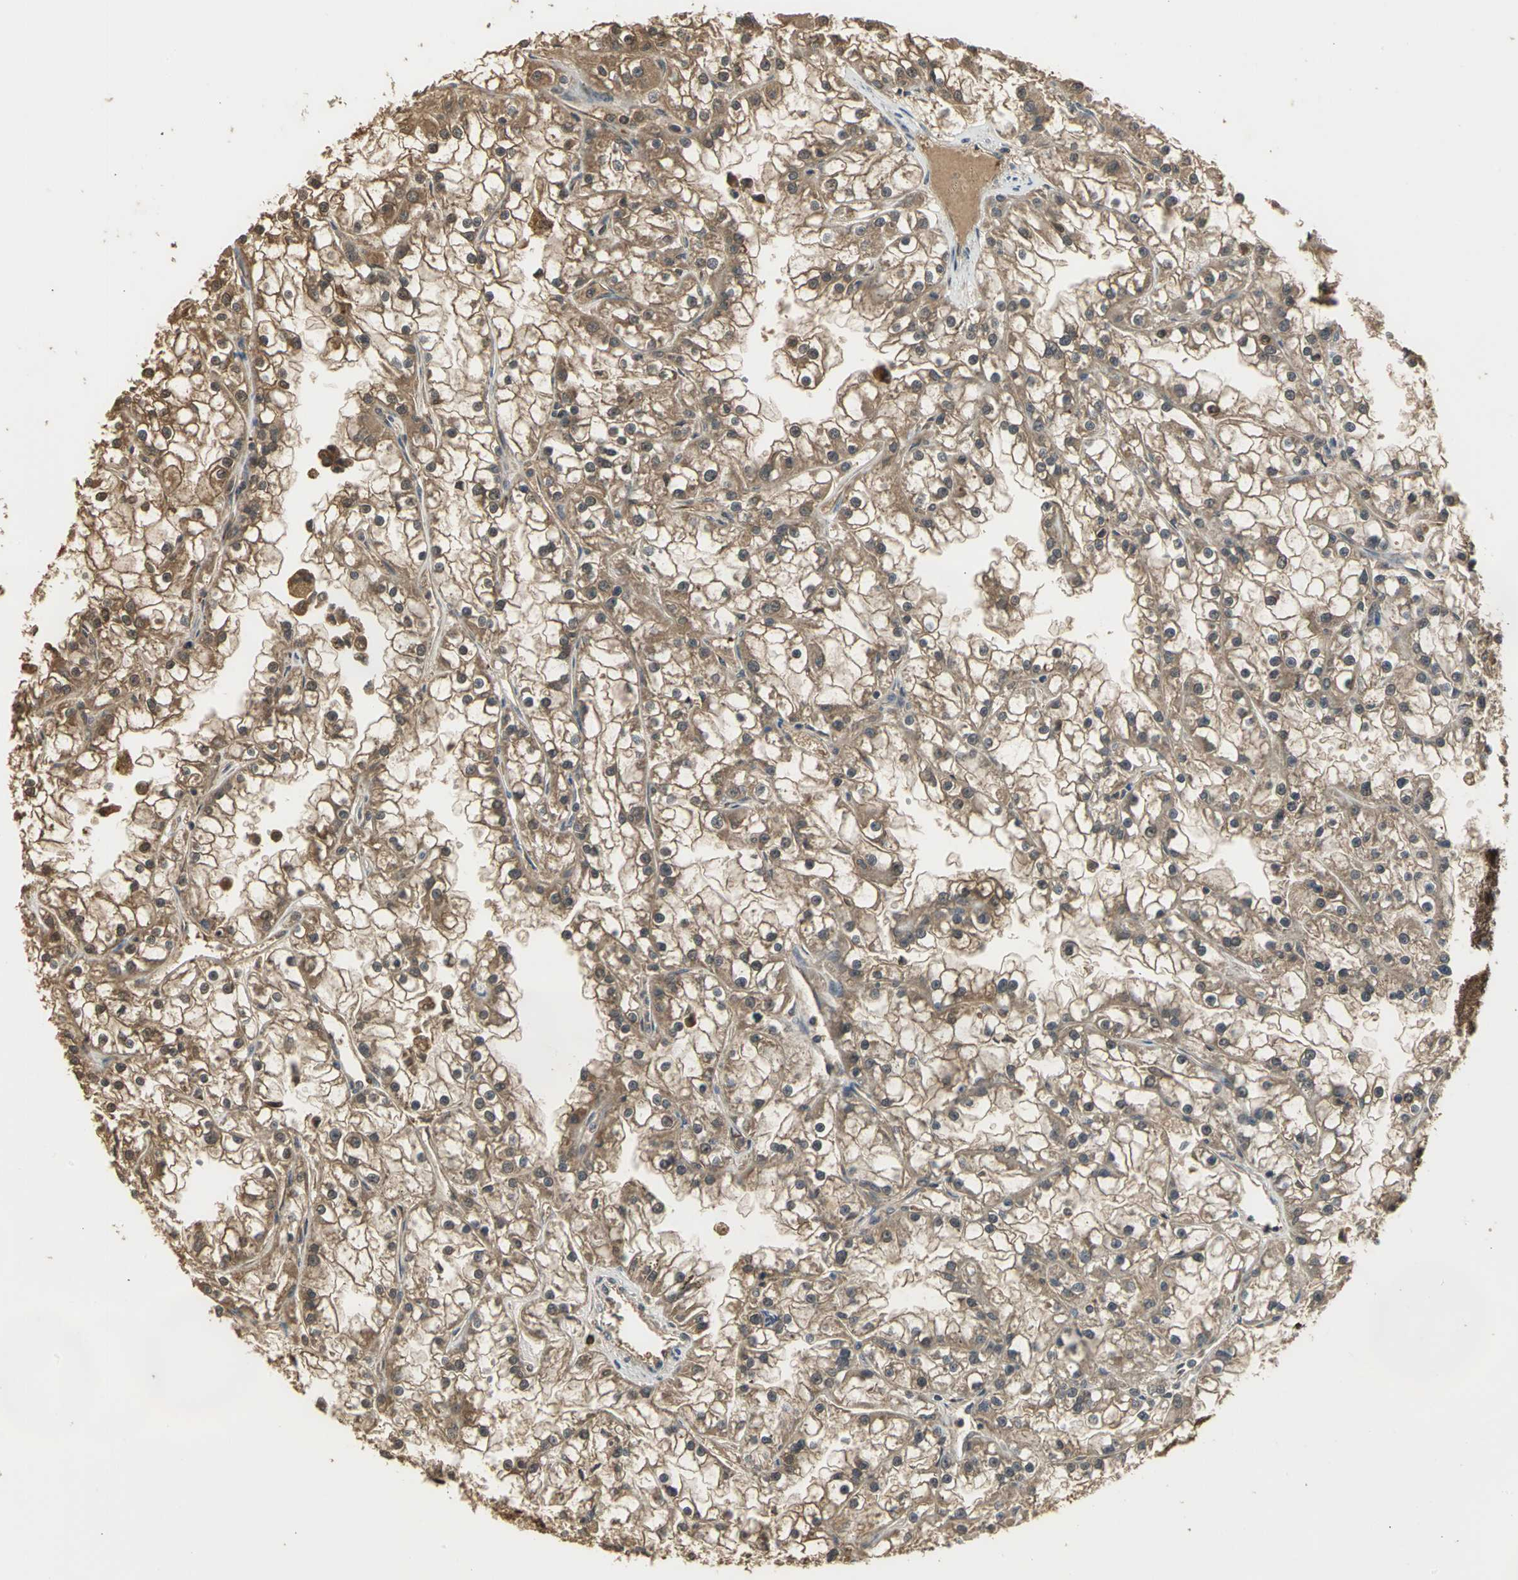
{"staining": {"intensity": "moderate", "quantity": ">75%", "location": "cytoplasmic/membranous"}, "tissue": "renal cancer", "cell_type": "Tumor cells", "image_type": "cancer", "snomed": [{"axis": "morphology", "description": "Adenocarcinoma, NOS"}, {"axis": "topography", "description": "Kidney"}], "caption": "Human adenocarcinoma (renal) stained with a protein marker demonstrates moderate staining in tumor cells.", "gene": "PARK7", "patient": {"sex": "female", "age": 52}}